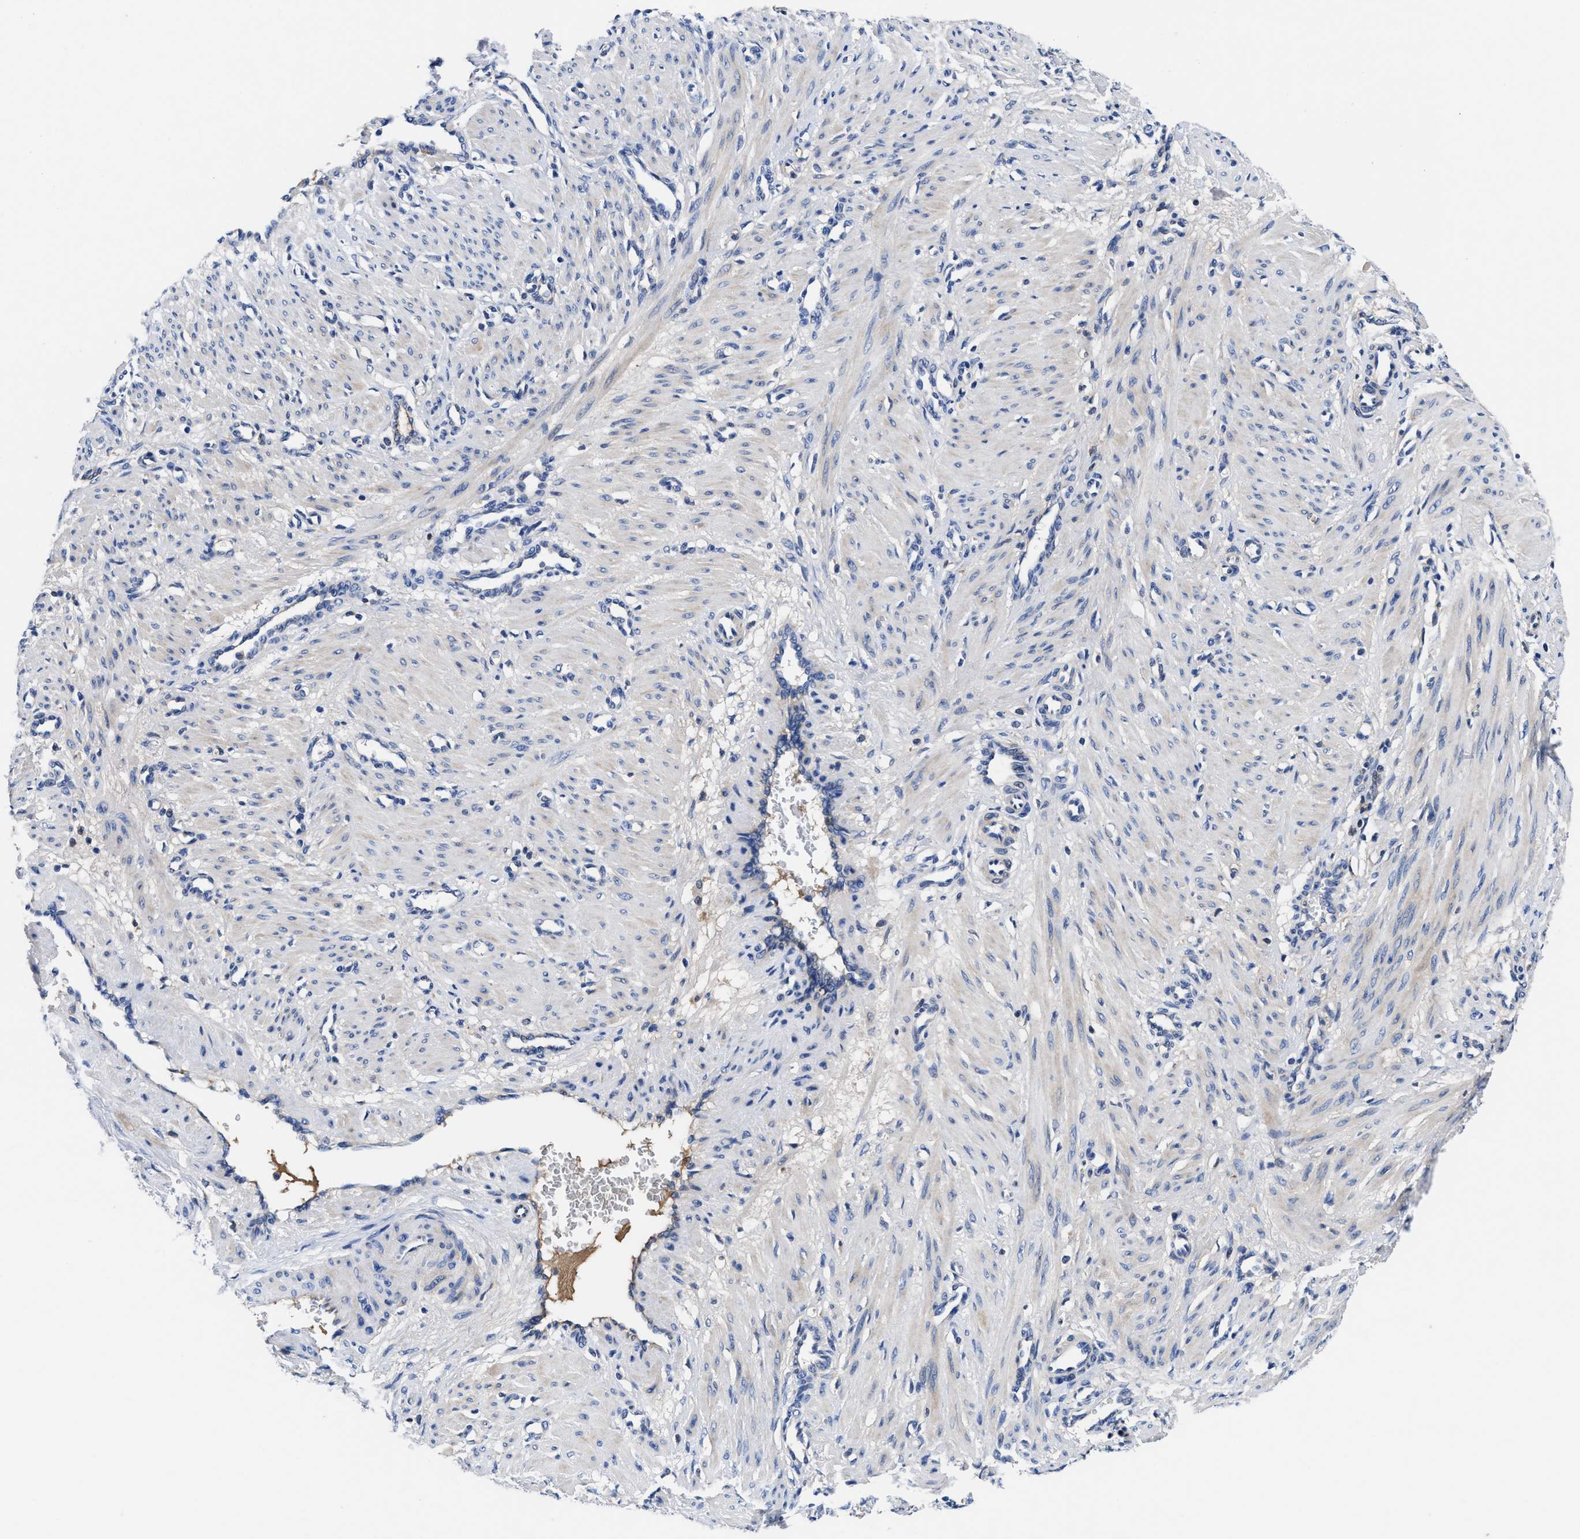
{"staining": {"intensity": "negative", "quantity": "none", "location": "none"}, "tissue": "smooth muscle", "cell_type": "Smooth muscle cells", "image_type": "normal", "snomed": [{"axis": "morphology", "description": "Normal tissue, NOS"}, {"axis": "topography", "description": "Endometrium"}], "caption": "This is an immunohistochemistry (IHC) micrograph of benign human smooth muscle. There is no positivity in smooth muscle cells.", "gene": "DHRS13", "patient": {"sex": "female", "age": 33}}